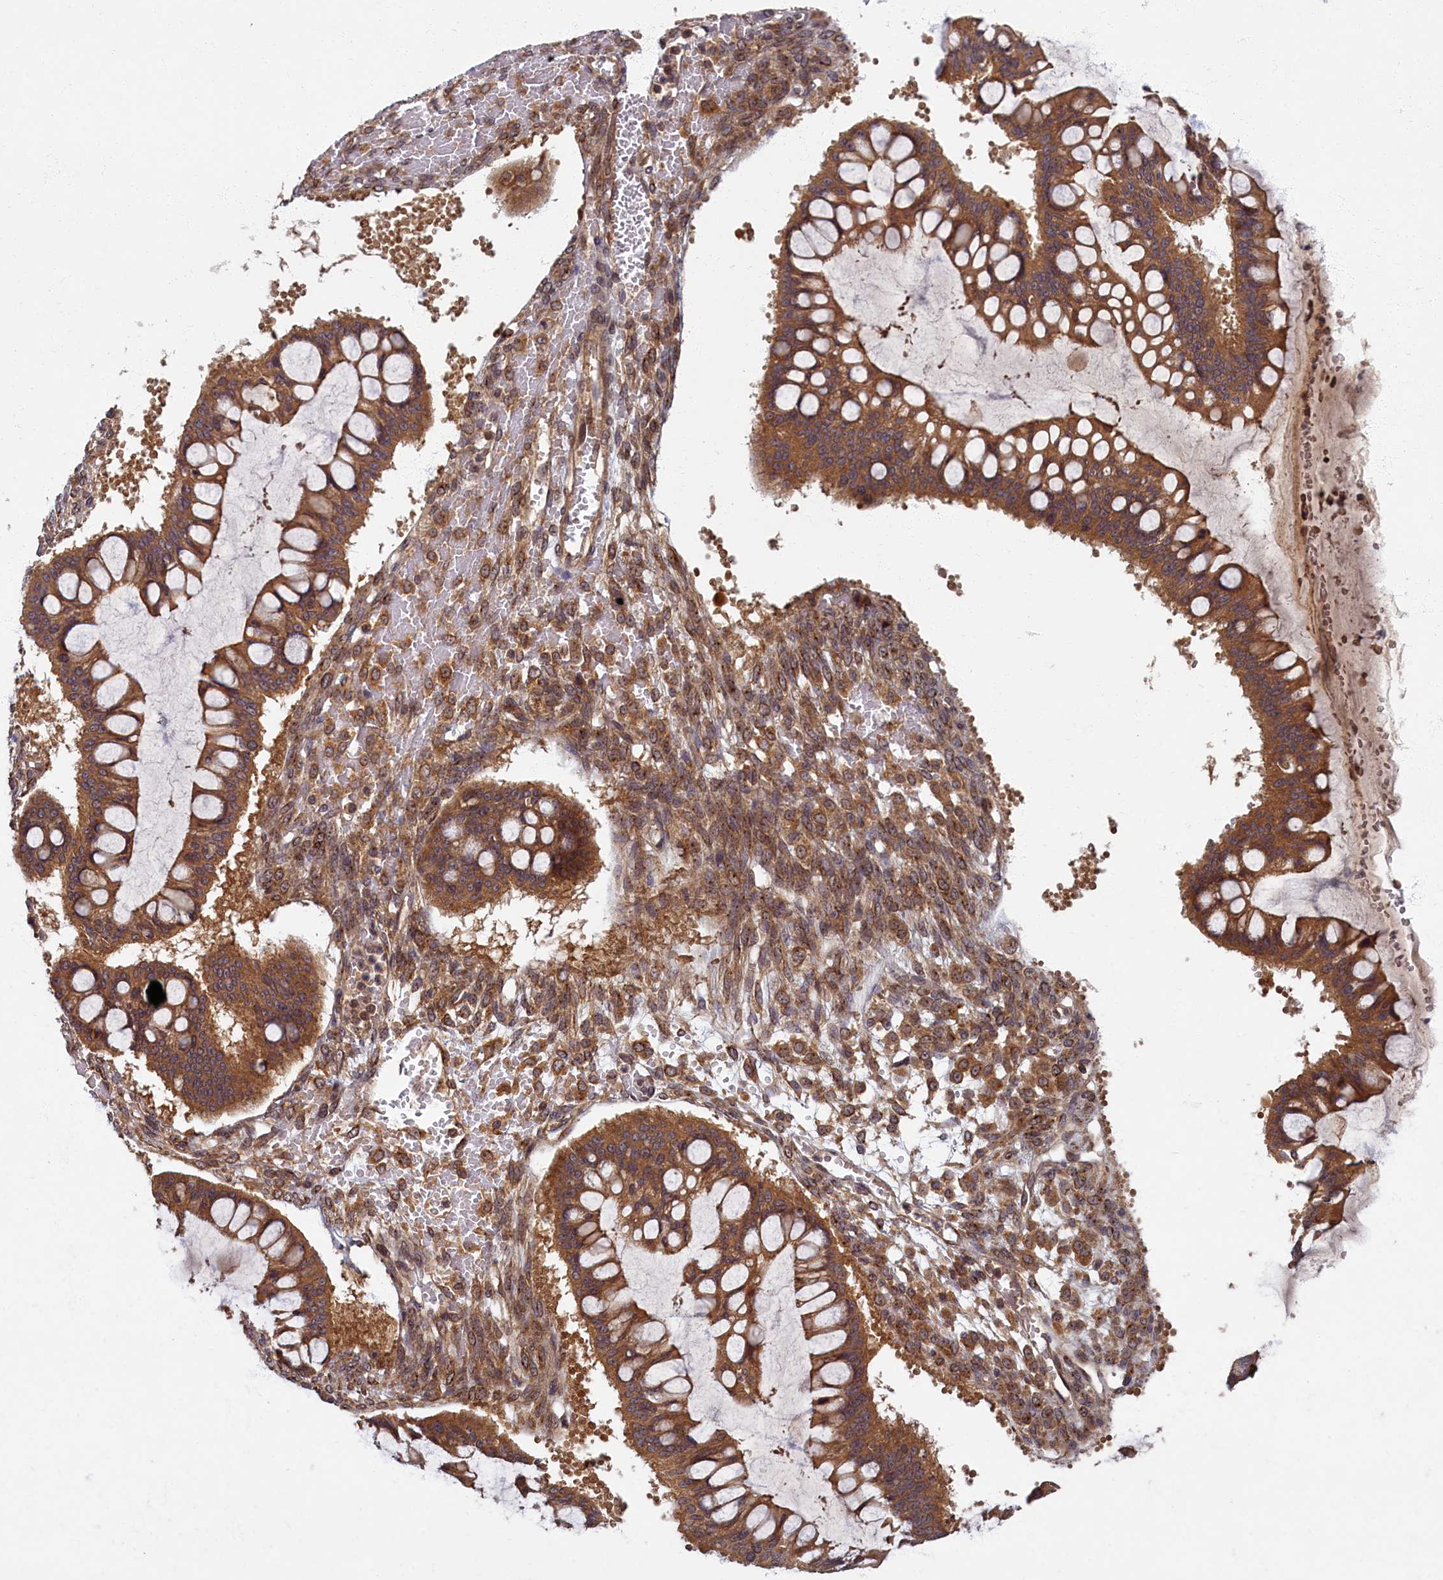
{"staining": {"intensity": "strong", "quantity": ">75%", "location": "cytoplasmic/membranous"}, "tissue": "ovarian cancer", "cell_type": "Tumor cells", "image_type": "cancer", "snomed": [{"axis": "morphology", "description": "Cystadenocarcinoma, mucinous, NOS"}, {"axis": "topography", "description": "Ovary"}], "caption": "Tumor cells reveal strong cytoplasmic/membranous expression in about >75% of cells in ovarian cancer (mucinous cystadenocarcinoma).", "gene": "BICD1", "patient": {"sex": "female", "age": 73}}